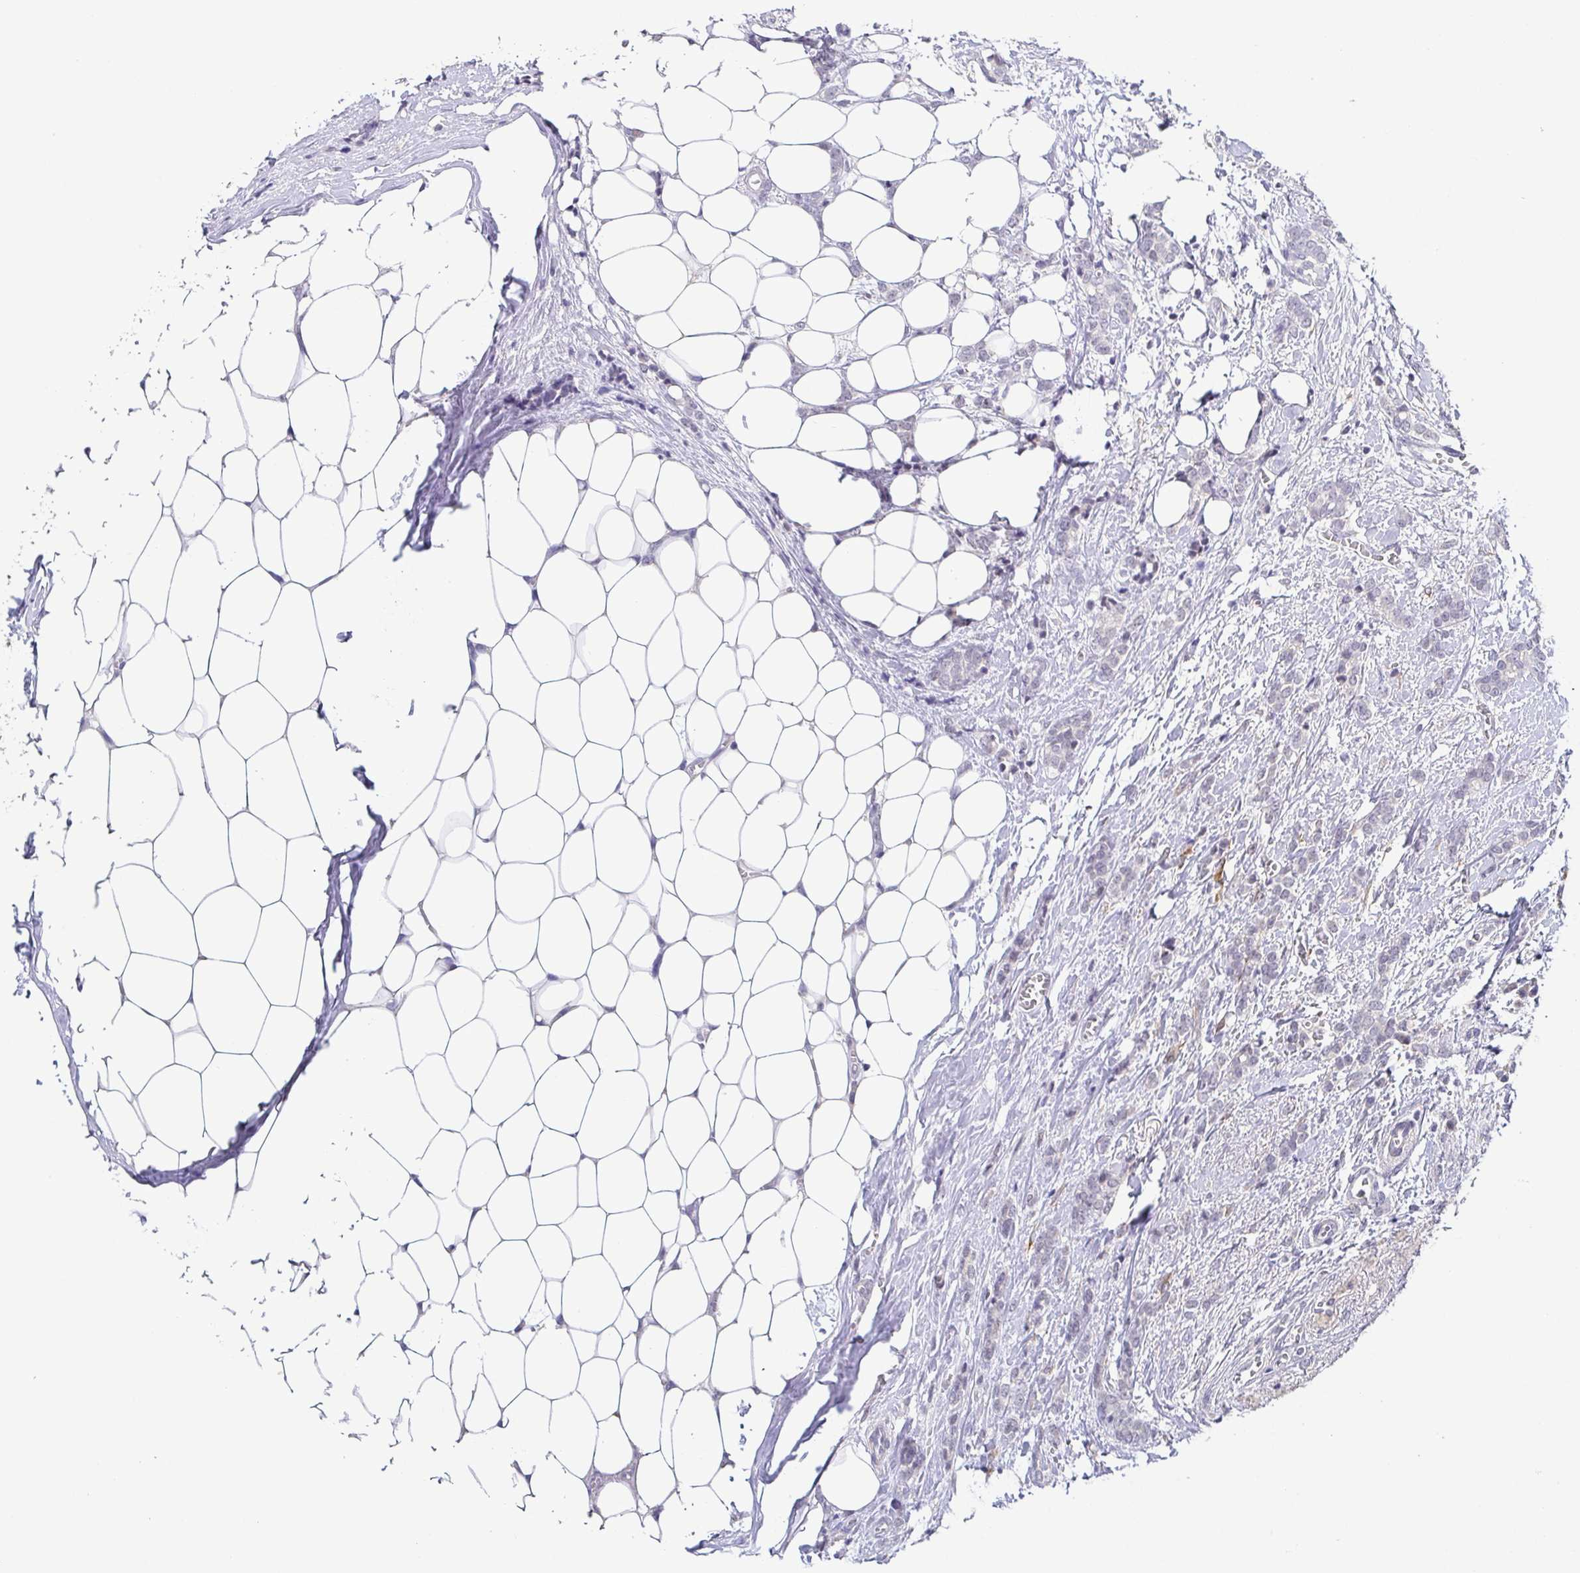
{"staining": {"intensity": "negative", "quantity": "none", "location": "none"}, "tissue": "breast cancer", "cell_type": "Tumor cells", "image_type": "cancer", "snomed": [{"axis": "morphology", "description": "Normal tissue, NOS"}, {"axis": "morphology", "description": "Duct carcinoma"}, {"axis": "topography", "description": "Breast"}], "caption": "Breast cancer was stained to show a protein in brown. There is no significant staining in tumor cells.", "gene": "NEFH", "patient": {"sex": "female", "age": 77}}